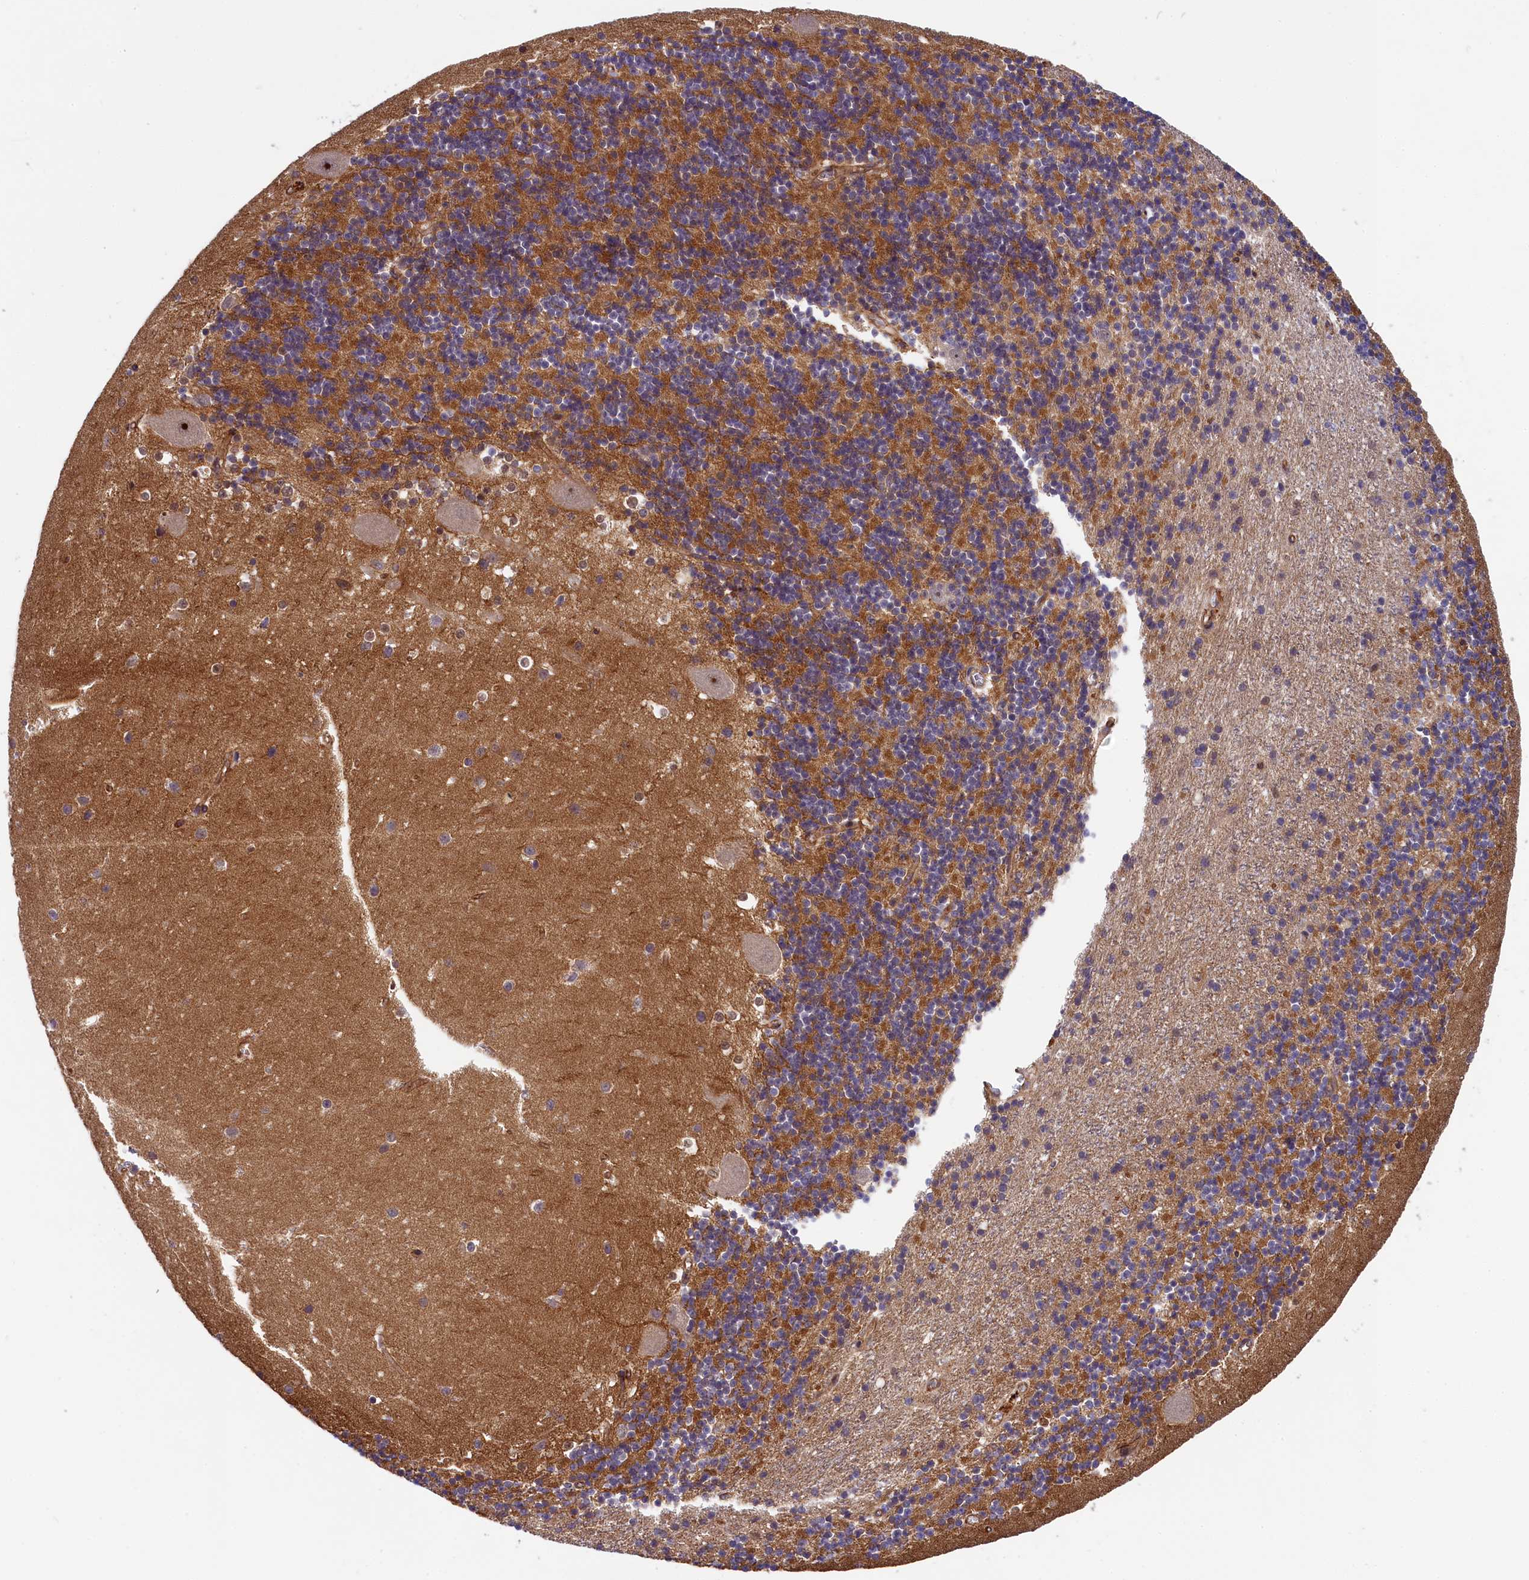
{"staining": {"intensity": "moderate", "quantity": ">75%", "location": "cytoplasmic/membranous"}, "tissue": "cerebellum", "cell_type": "Cells in granular layer", "image_type": "normal", "snomed": [{"axis": "morphology", "description": "Normal tissue, NOS"}, {"axis": "topography", "description": "Cerebellum"}], "caption": "IHC micrograph of benign cerebellum stained for a protein (brown), which shows medium levels of moderate cytoplasmic/membranous staining in about >75% of cells in granular layer.", "gene": "ARL14EP", "patient": {"sex": "male", "age": 54}}